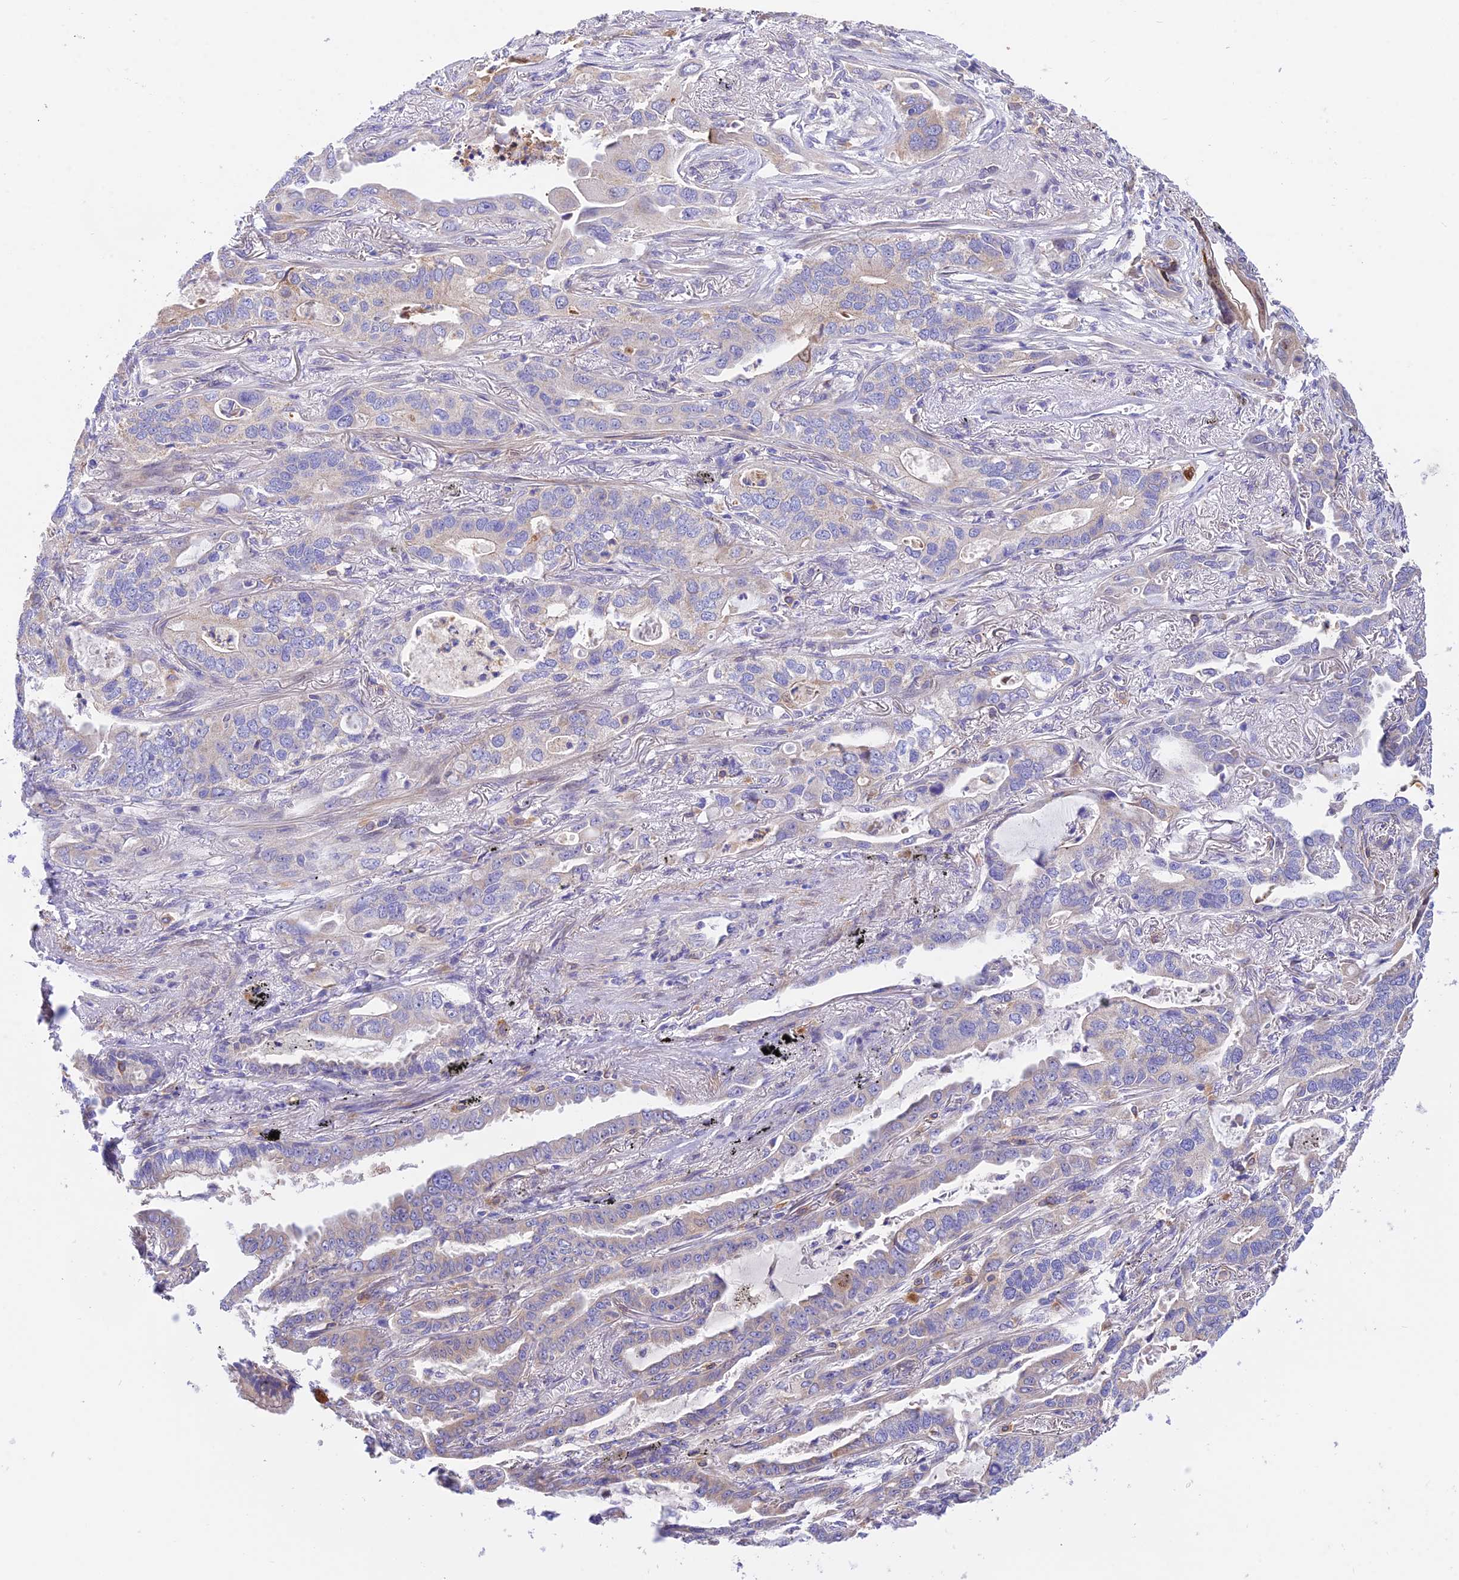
{"staining": {"intensity": "weak", "quantity": "<25%", "location": "cytoplasmic/membranous"}, "tissue": "lung cancer", "cell_type": "Tumor cells", "image_type": "cancer", "snomed": [{"axis": "morphology", "description": "Adenocarcinoma, NOS"}, {"axis": "topography", "description": "Lung"}], "caption": "Lung adenocarcinoma stained for a protein using IHC reveals no staining tumor cells.", "gene": "TRIM43B", "patient": {"sex": "male", "age": 67}}